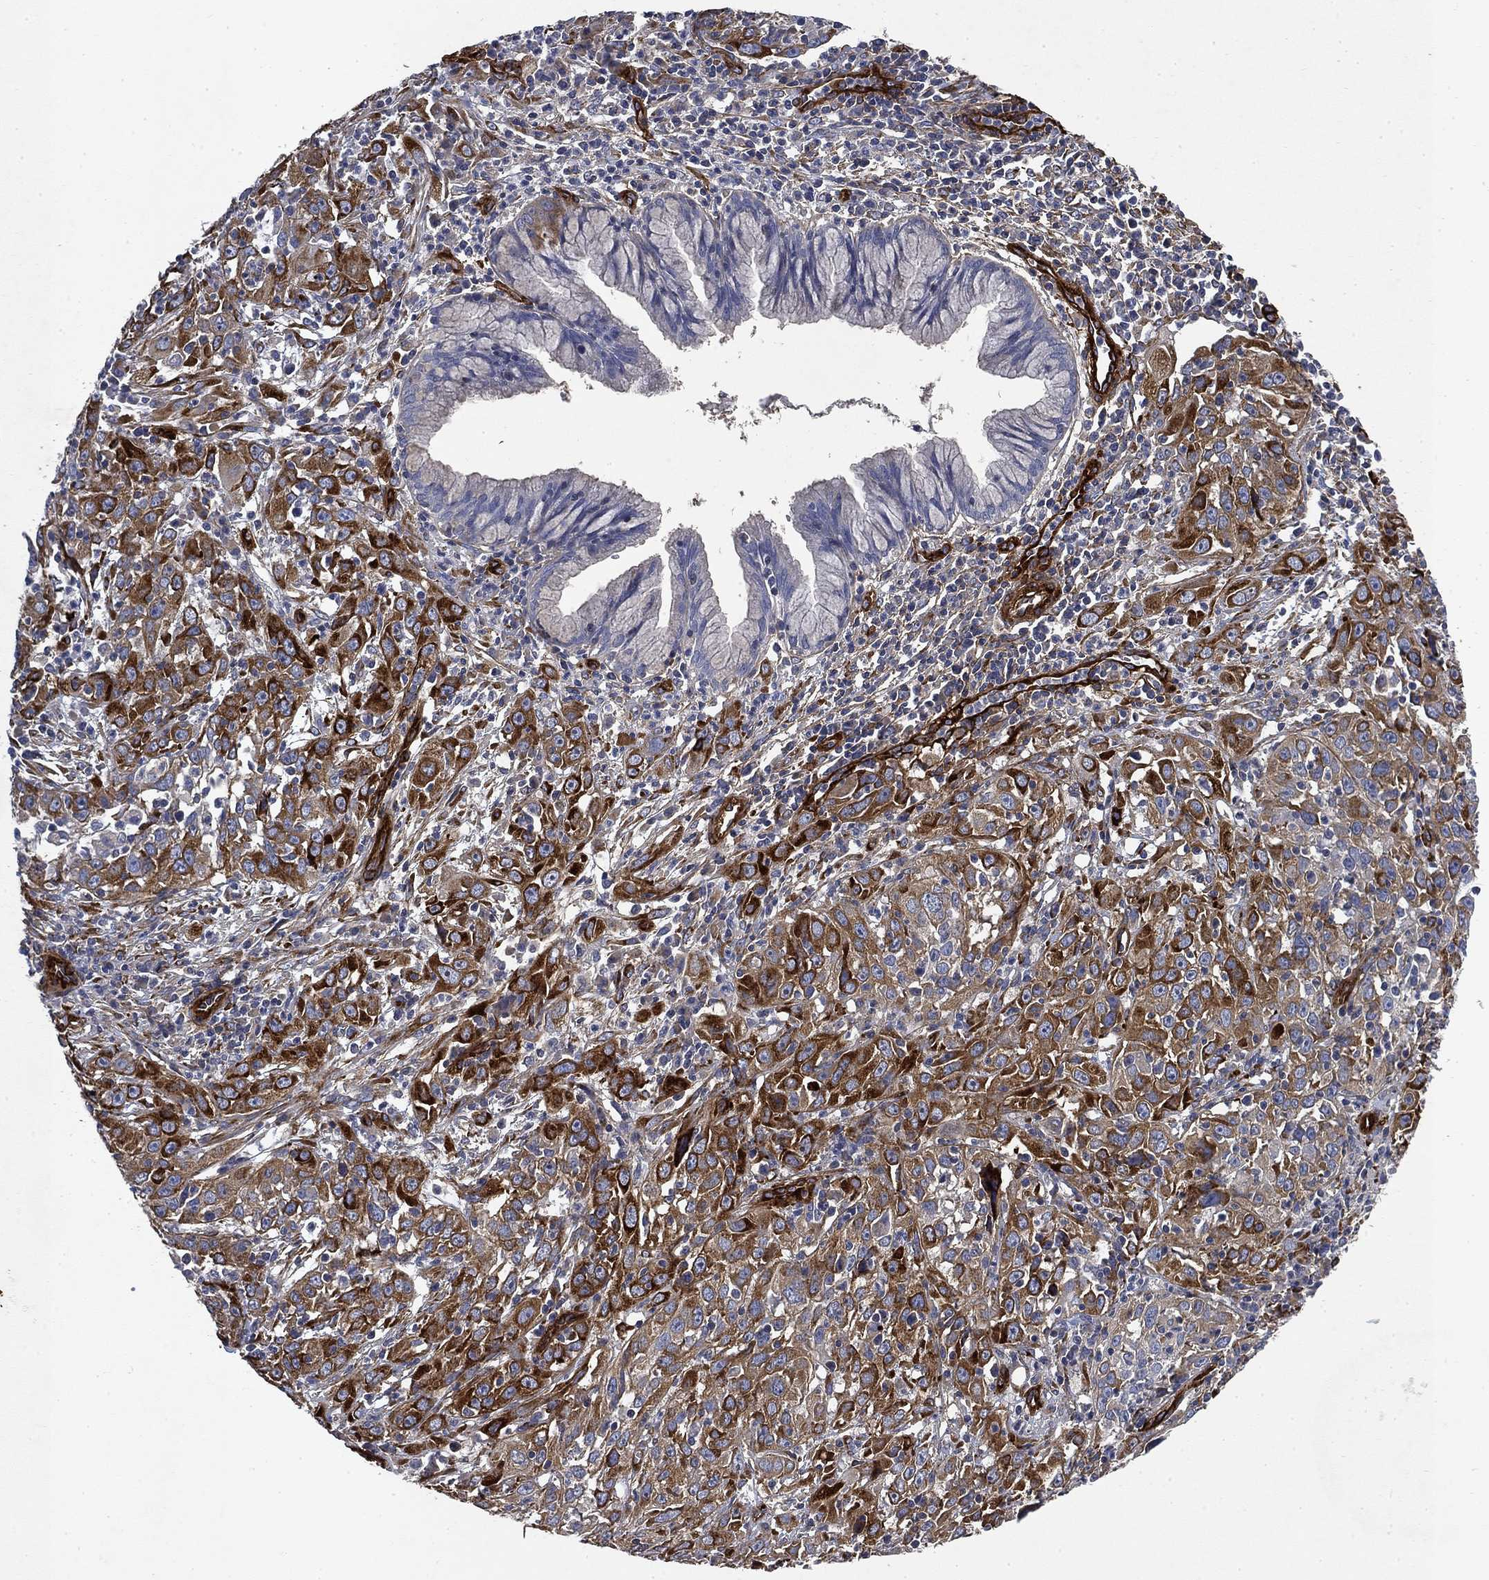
{"staining": {"intensity": "moderate", "quantity": "25%-75%", "location": "cytoplasmic/membranous"}, "tissue": "cervical cancer", "cell_type": "Tumor cells", "image_type": "cancer", "snomed": [{"axis": "morphology", "description": "Squamous cell carcinoma, NOS"}, {"axis": "topography", "description": "Cervix"}], "caption": "Brown immunohistochemical staining in cervical cancer shows moderate cytoplasmic/membranous expression in approximately 25%-75% of tumor cells.", "gene": "COL4A2", "patient": {"sex": "female", "age": 32}}